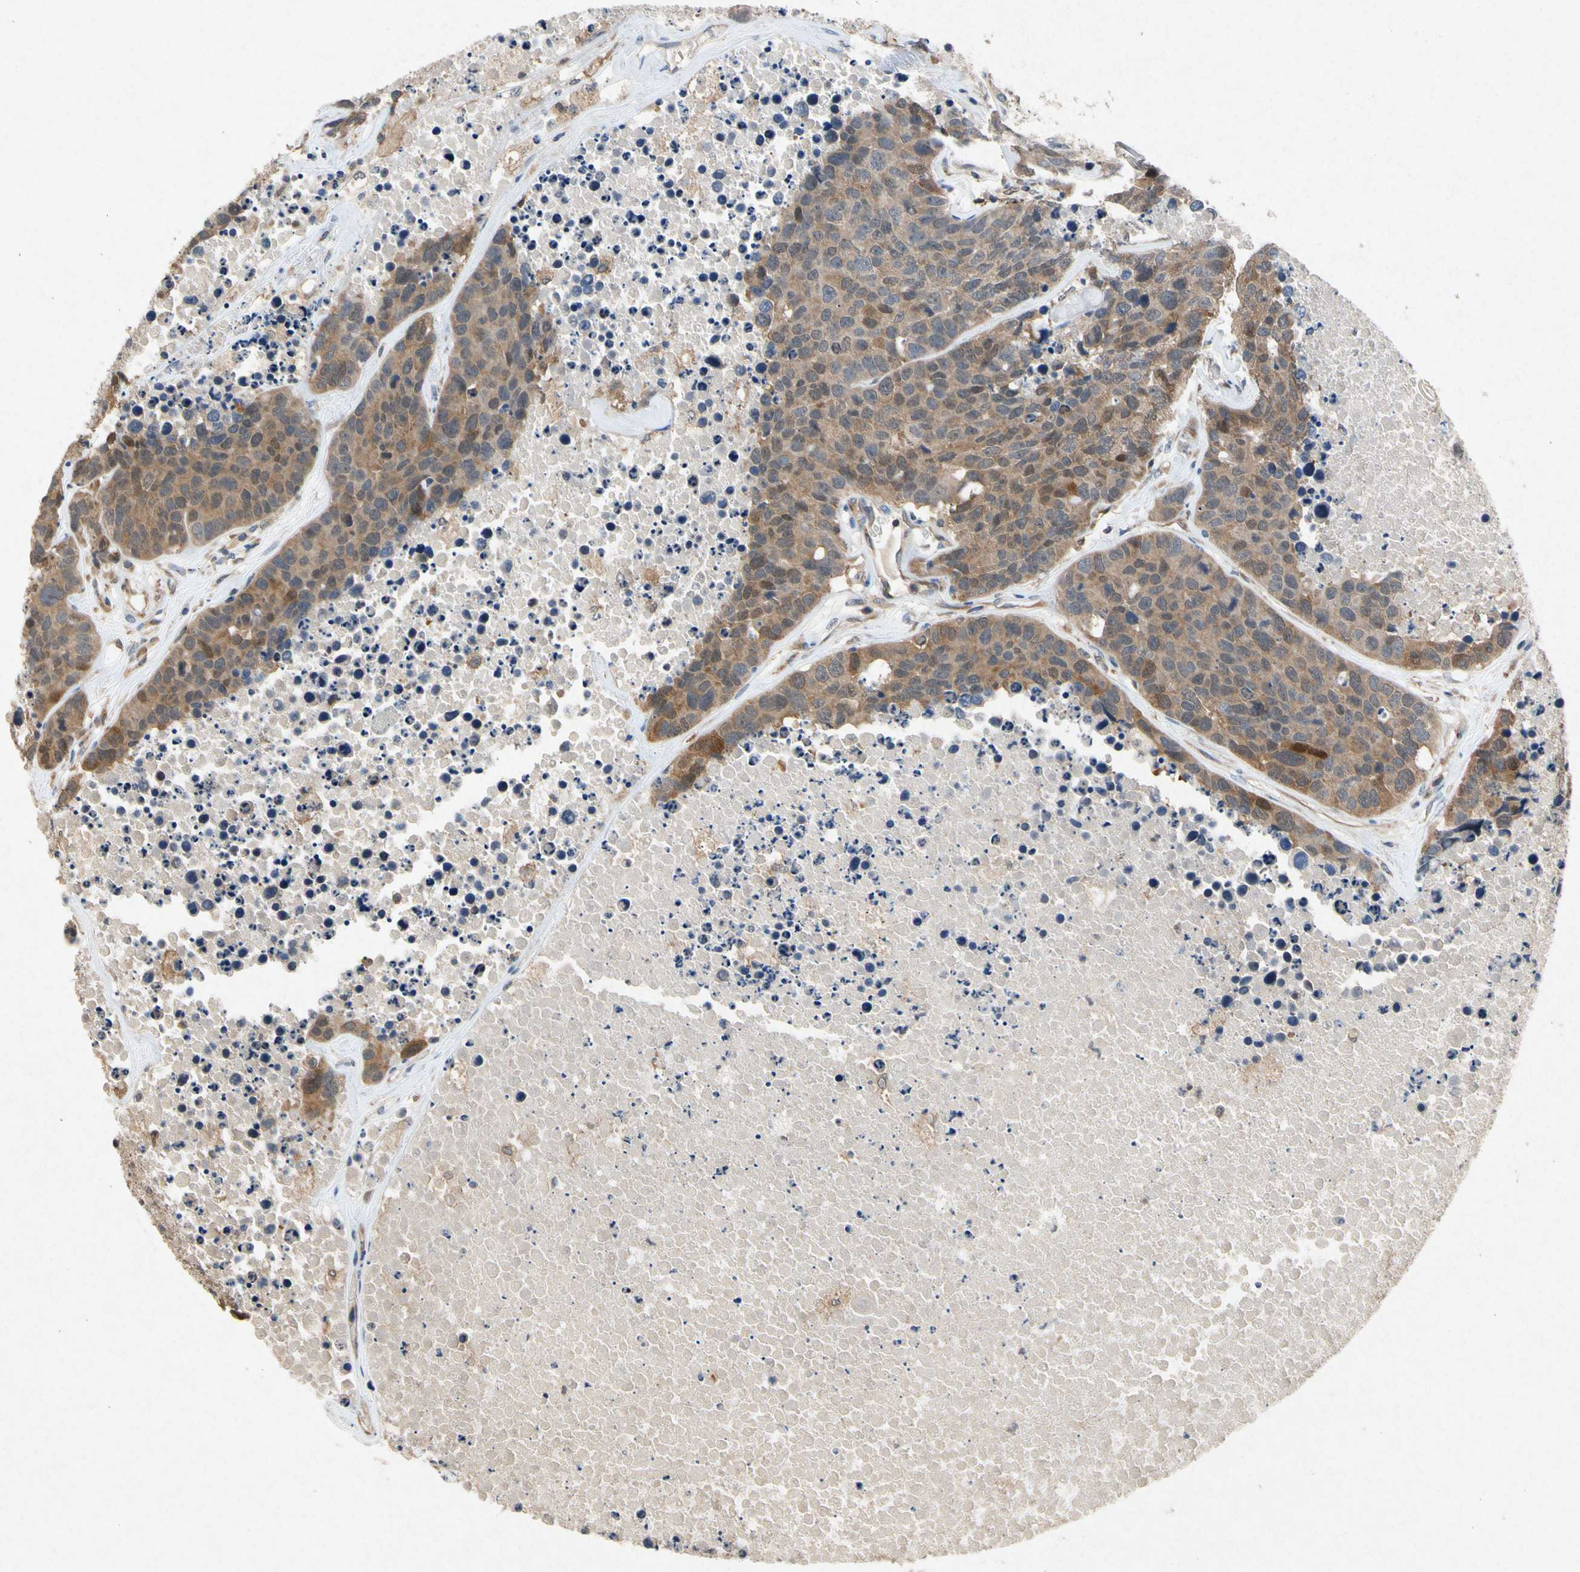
{"staining": {"intensity": "moderate", "quantity": ">75%", "location": "cytoplasmic/membranous"}, "tissue": "carcinoid", "cell_type": "Tumor cells", "image_type": "cancer", "snomed": [{"axis": "morphology", "description": "Carcinoid, malignant, NOS"}, {"axis": "topography", "description": "Lung"}], "caption": "There is medium levels of moderate cytoplasmic/membranous staining in tumor cells of carcinoid, as demonstrated by immunohistochemical staining (brown color).", "gene": "RPS6KA1", "patient": {"sex": "male", "age": 60}}